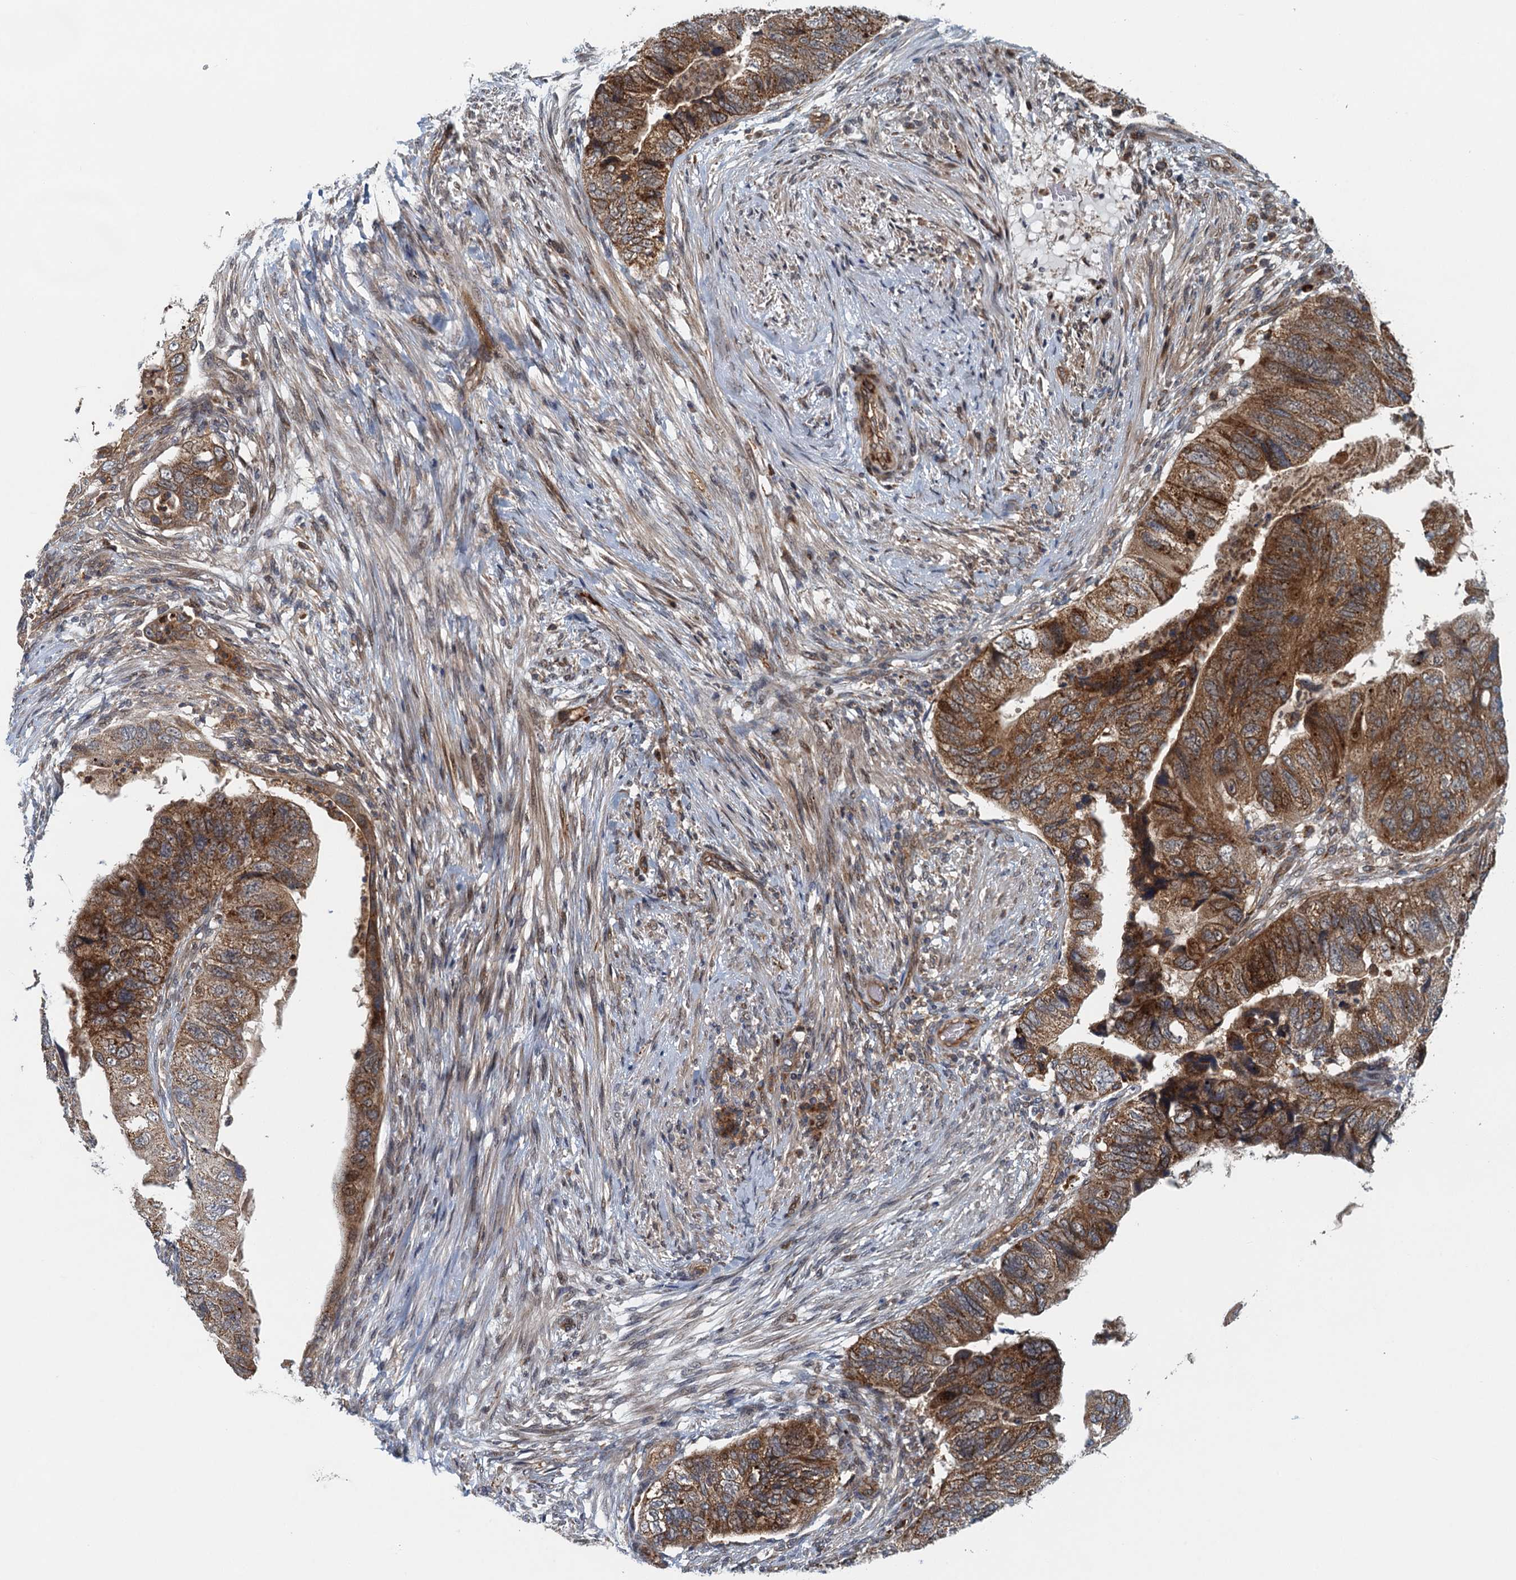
{"staining": {"intensity": "moderate", "quantity": ">75%", "location": "cytoplasmic/membranous"}, "tissue": "colorectal cancer", "cell_type": "Tumor cells", "image_type": "cancer", "snomed": [{"axis": "morphology", "description": "Adenocarcinoma, NOS"}, {"axis": "topography", "description": "Rectum"}], "caption": "IHC micrograph of colorectal adenocarcinoma stained for a protein (brown), which exhibits medium levels of moderate cytoplasmic/membranous staining in approximately >75% of tumor cells.", "gene": "NLRP10", "patient": {"sex": "male", "age": 63}}